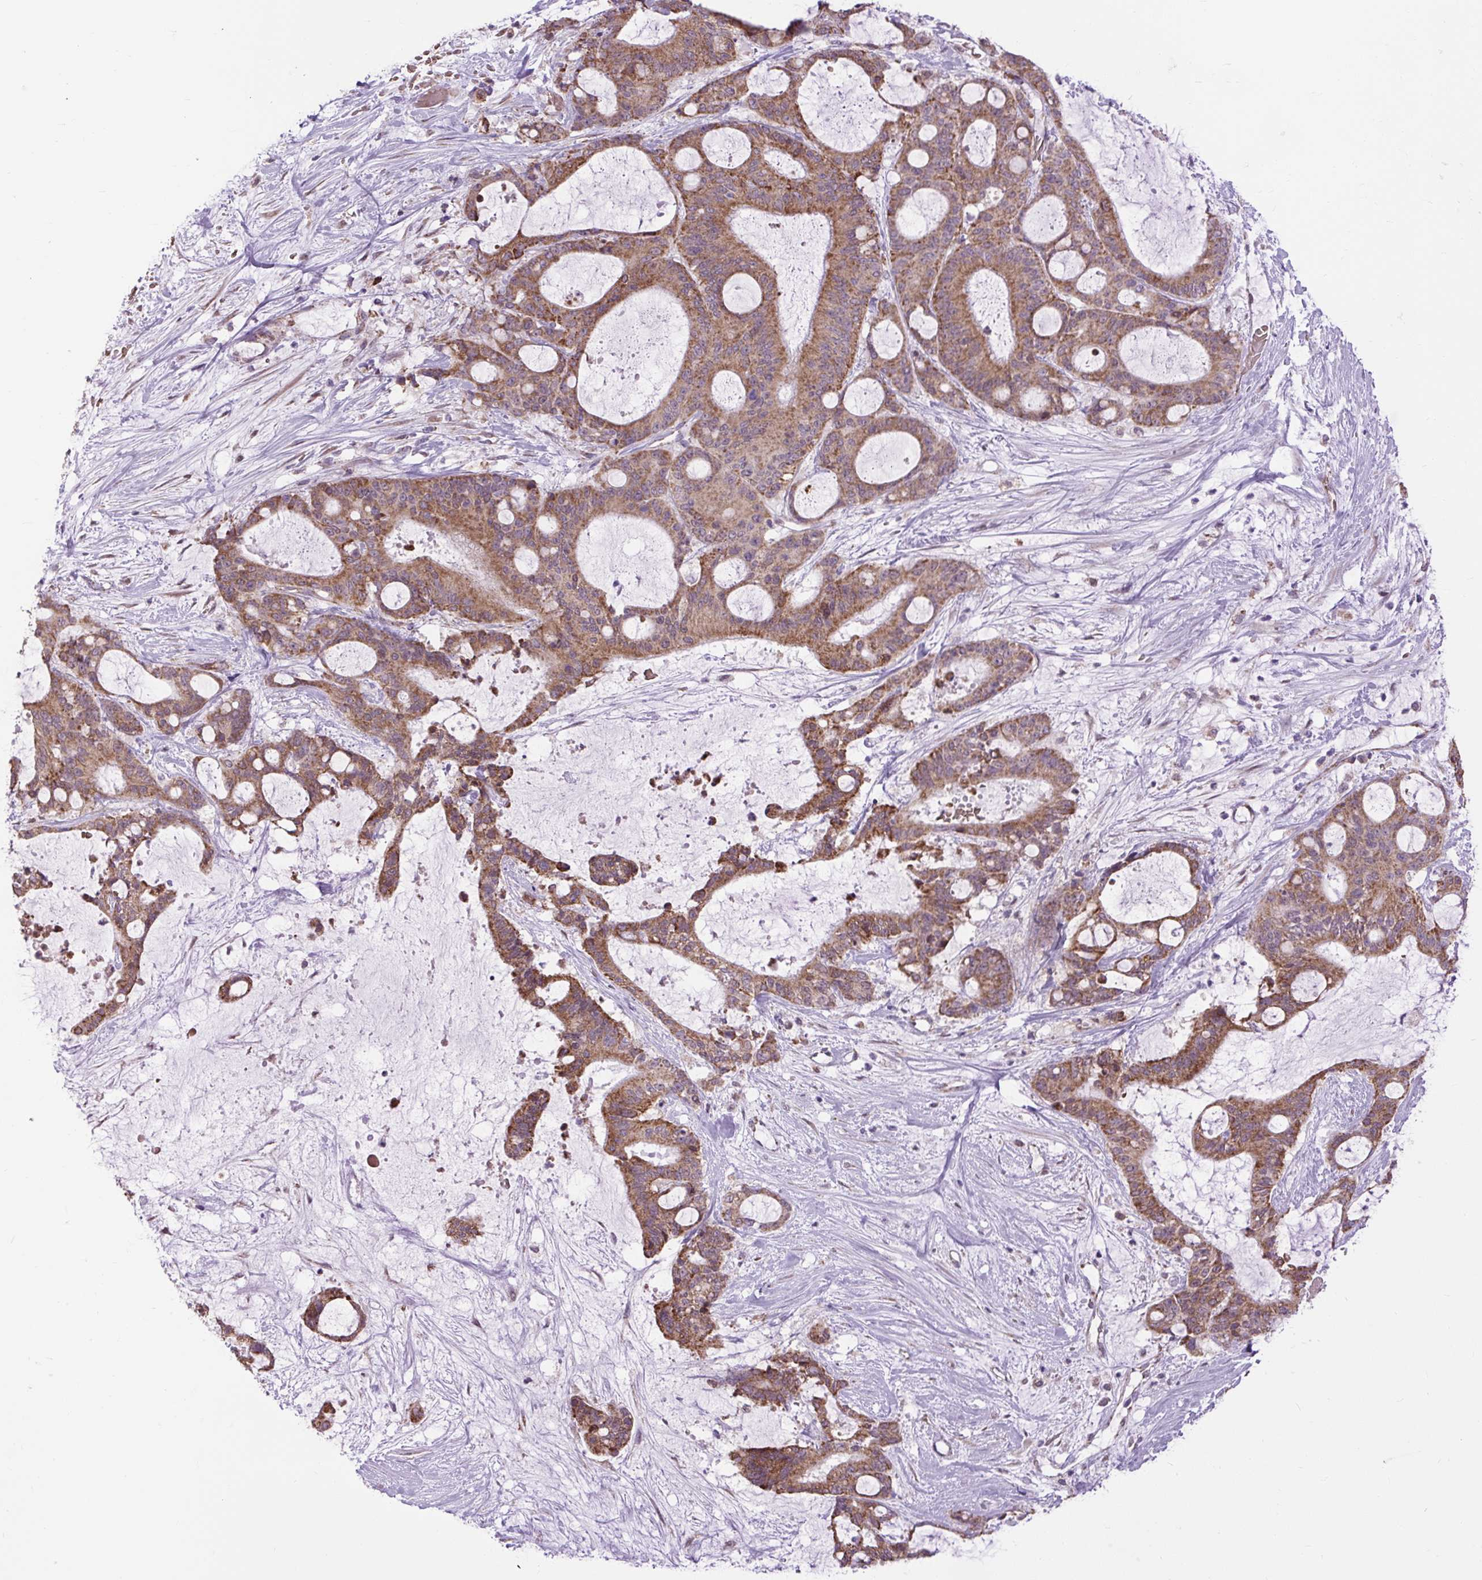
{"staining": {"intensity": "moderate", "quantity": ">75%", "location": "cytoplasmic/membranous"}, "tissue": "liver cancer", "cell_type": "Tumor cells", "image_type": "cancer", "snomed": [{"axis": "morphology", "description": "Normal tissue, NOS"}, {"axis": "morphology", "description": "Cholangiocarcinoma"}, {"axis": "topography", "description": "Liver"}, {"axis": "topography", "description": "Peripheral nerve tissue"}], "caption": "Protein expression analysis of cholangiocarcinoma (liver) displays moderate cytoplasmic/membranous staining in about >75% of tumor cells.", "gene": "SCO2", "patient": {"sex": "female", "age": 73}}